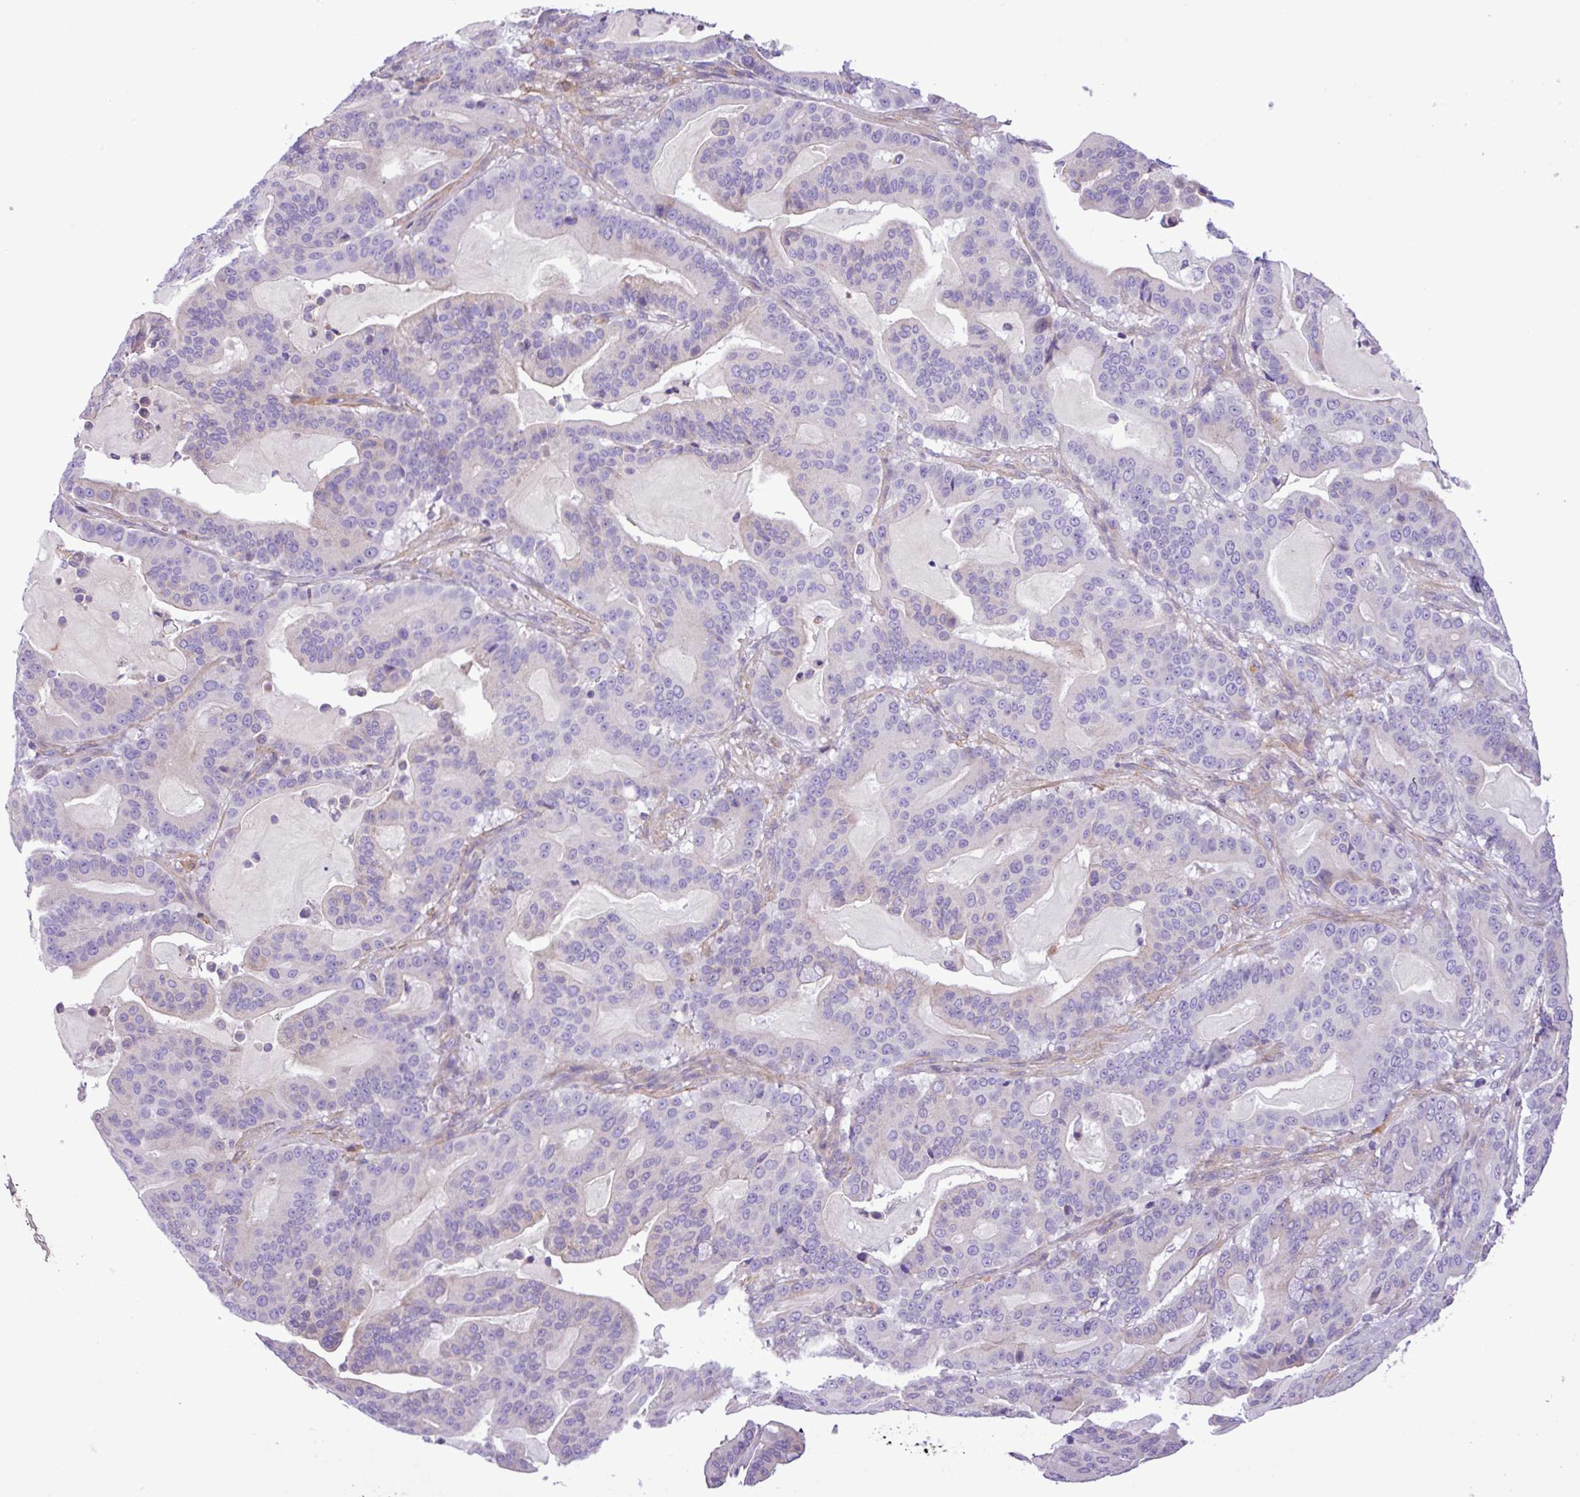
{"staining": {"intensity": "negative", "quantity": "none", "location": "none"}, "tissue": "pancreatic cancer", "cell_type": "Tumor cells", "image_type": "cancer", "snomed": [{"axis": "morphology", "description": "Adenocarcinoma, NOS"}, {"axis": "topography", "description": "Pancreas"}], "caption": "Immunohistochemical staining of human pancreatic cancer shows no significant expression in tumor cells.", "gene": "C11orf91", "patient": {"sex": "male", "age": 63}}